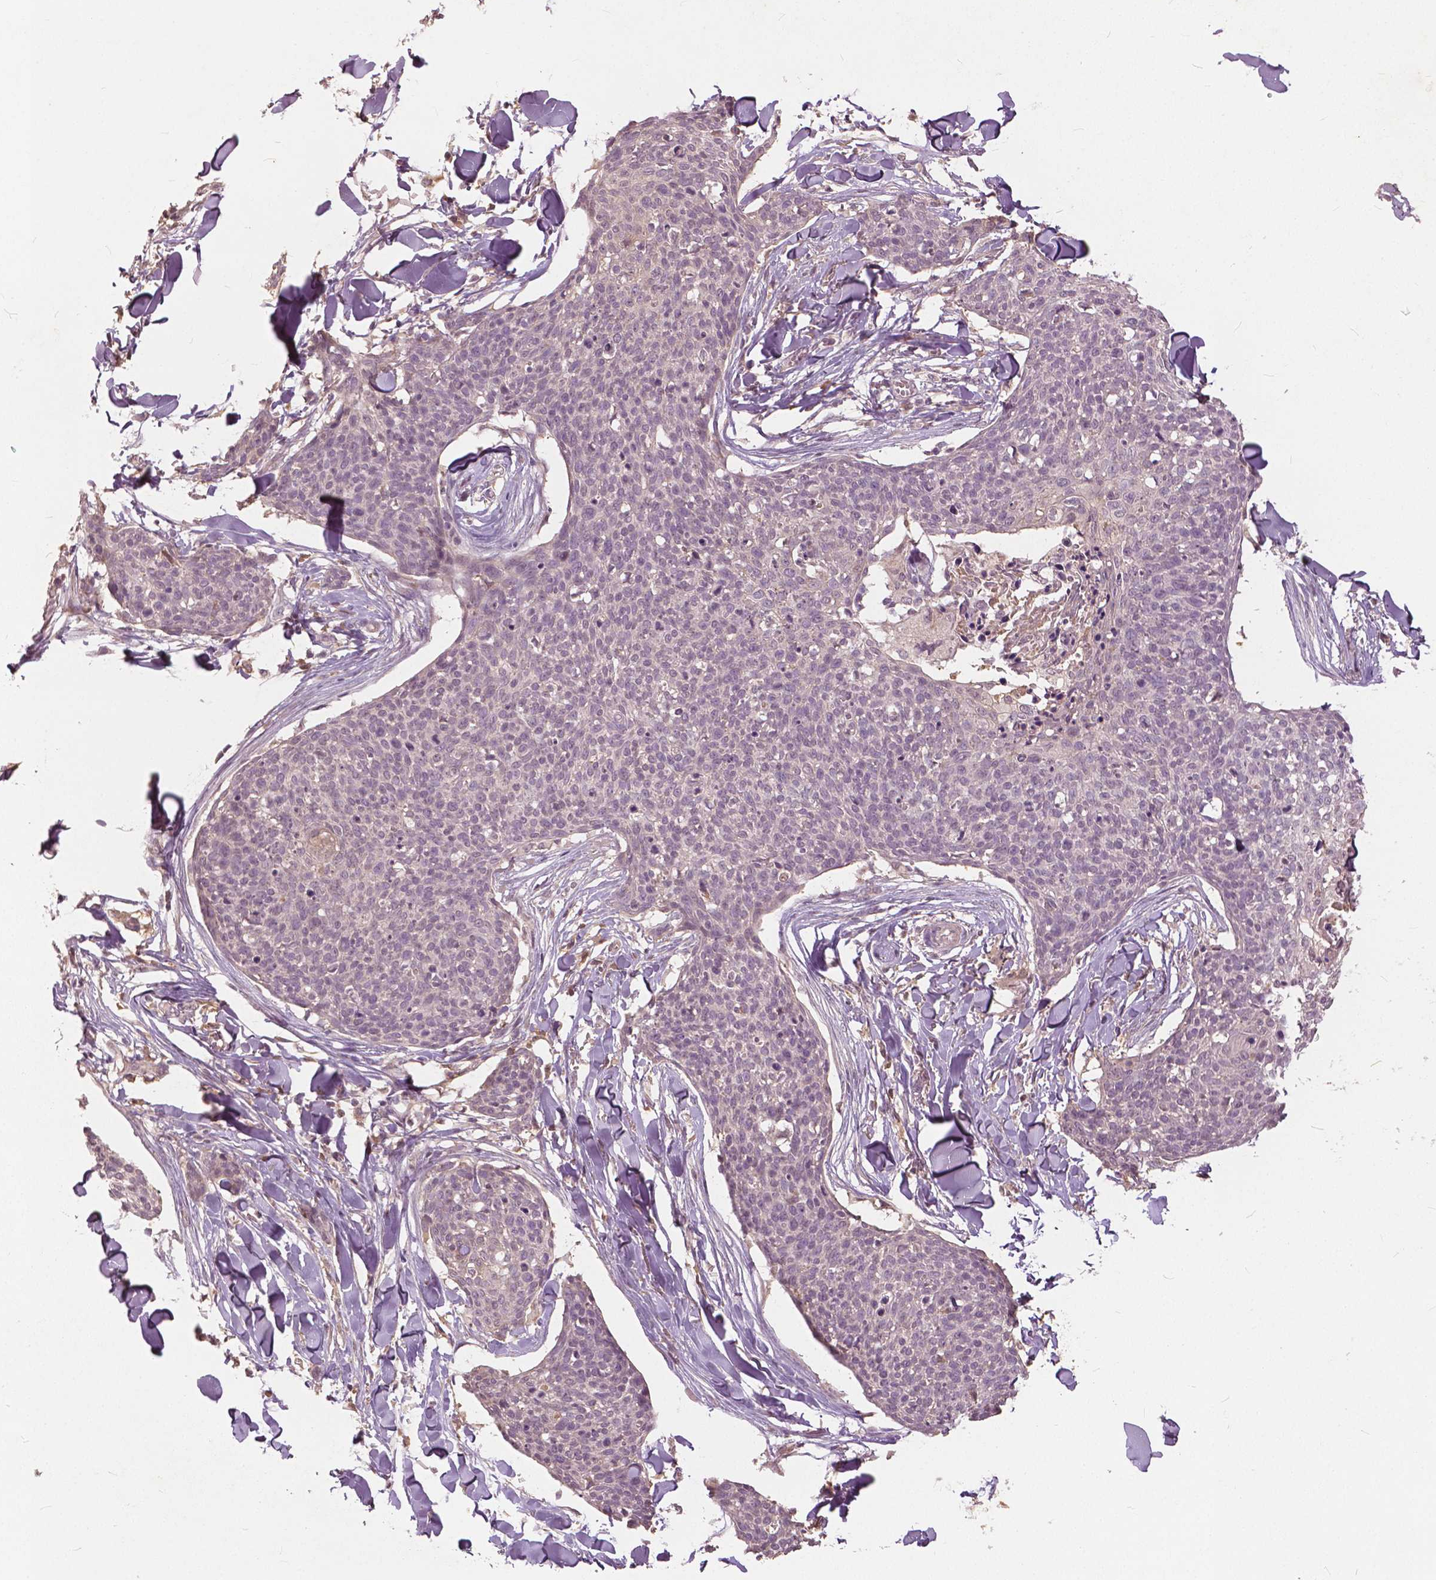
{"staining": {"intensity": "negative", "quantity": "none", "location": "none"}, "tissue": "skin cancer", "cell_type": "Tumor cells", "image_type": "cancer", "snomed": [{"axis": "morphology", "description": "Squamous cell carcinoma, NOS"}, {"axis": "topography", "description": "Skin"}, {"axis": "topography", "description": "Vulva"}], "caption": "Tumor cells are negative for brown protein staining in squamous cell carcinoma (skin).", "gene": "ANGPTL4", "patient": {"sex": "female", "age": 75}}